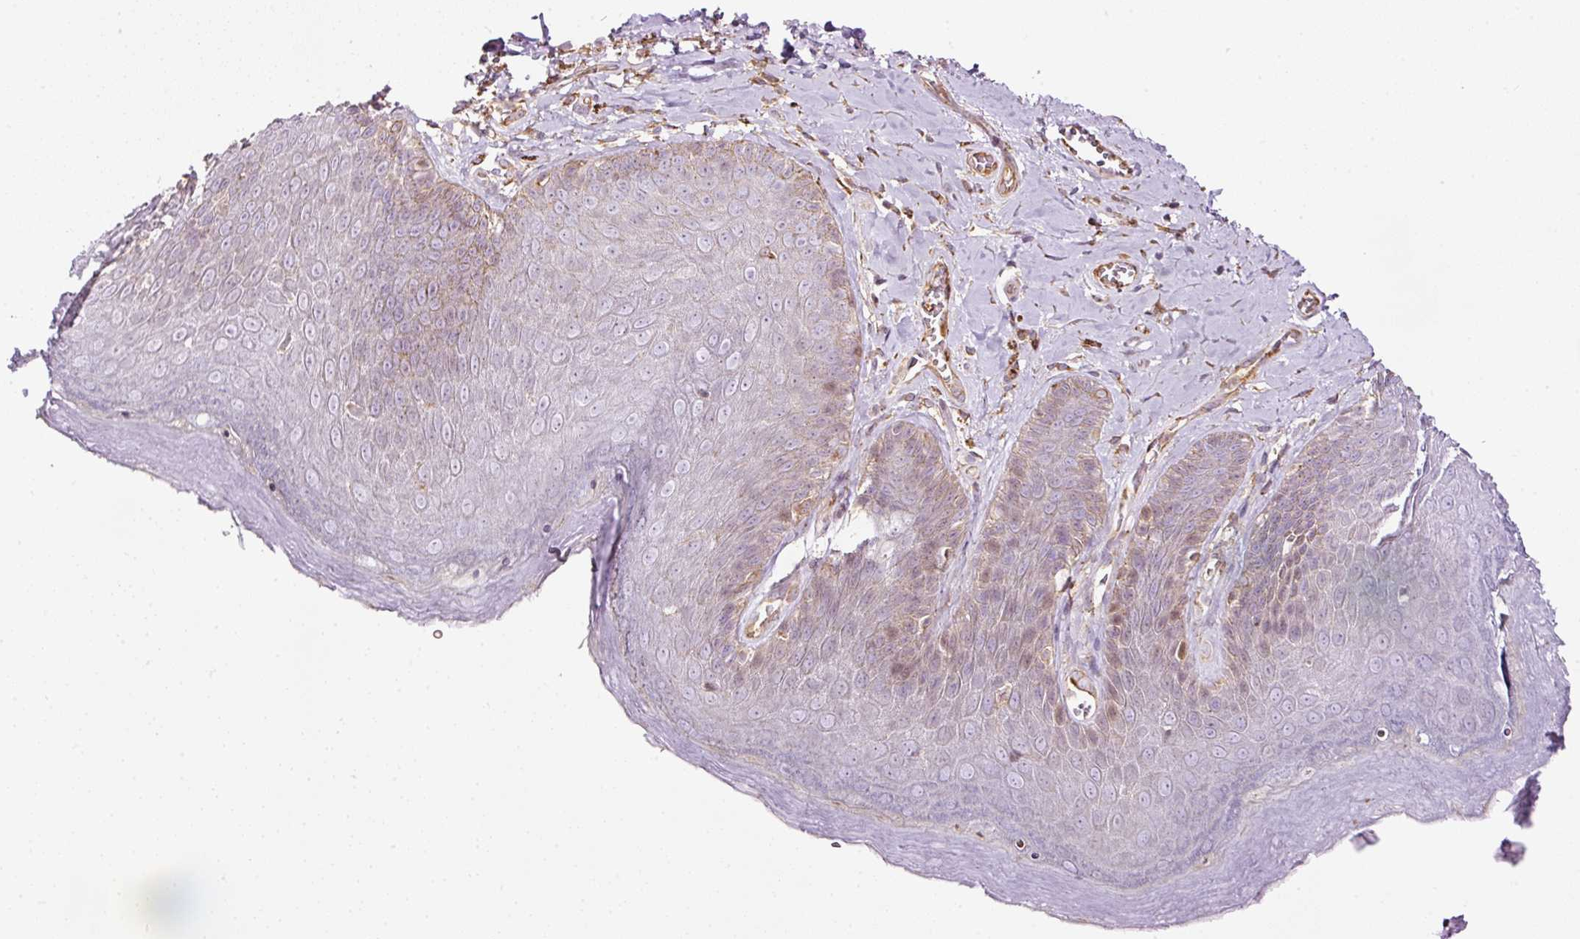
{"staining": {"intensity": "moderate", "quantity": "<25%", "location": "cytoplasmic/membranous,nuclear"}, "tissue": "skin", "cell_type": "Epidermal cells", "image_type": "normal", "snomed": [{"axis": "morphology", "description": "Normal tissue, NOS"}, {"axis": "topography", "description": "Anal"}, {"axis": "topography", "description": "Peripheral nerve tissue"}], "caption": "DAB (3,3'-diaminobenzidine) immunohistochemical staining of benign human skin demonstrates moderate cytoplasmic/membranous,nuclear protein staining in about <25% of epidermal cells.", "gene": "SCNM1", "patient": {"sex": "male", "age": 53}}